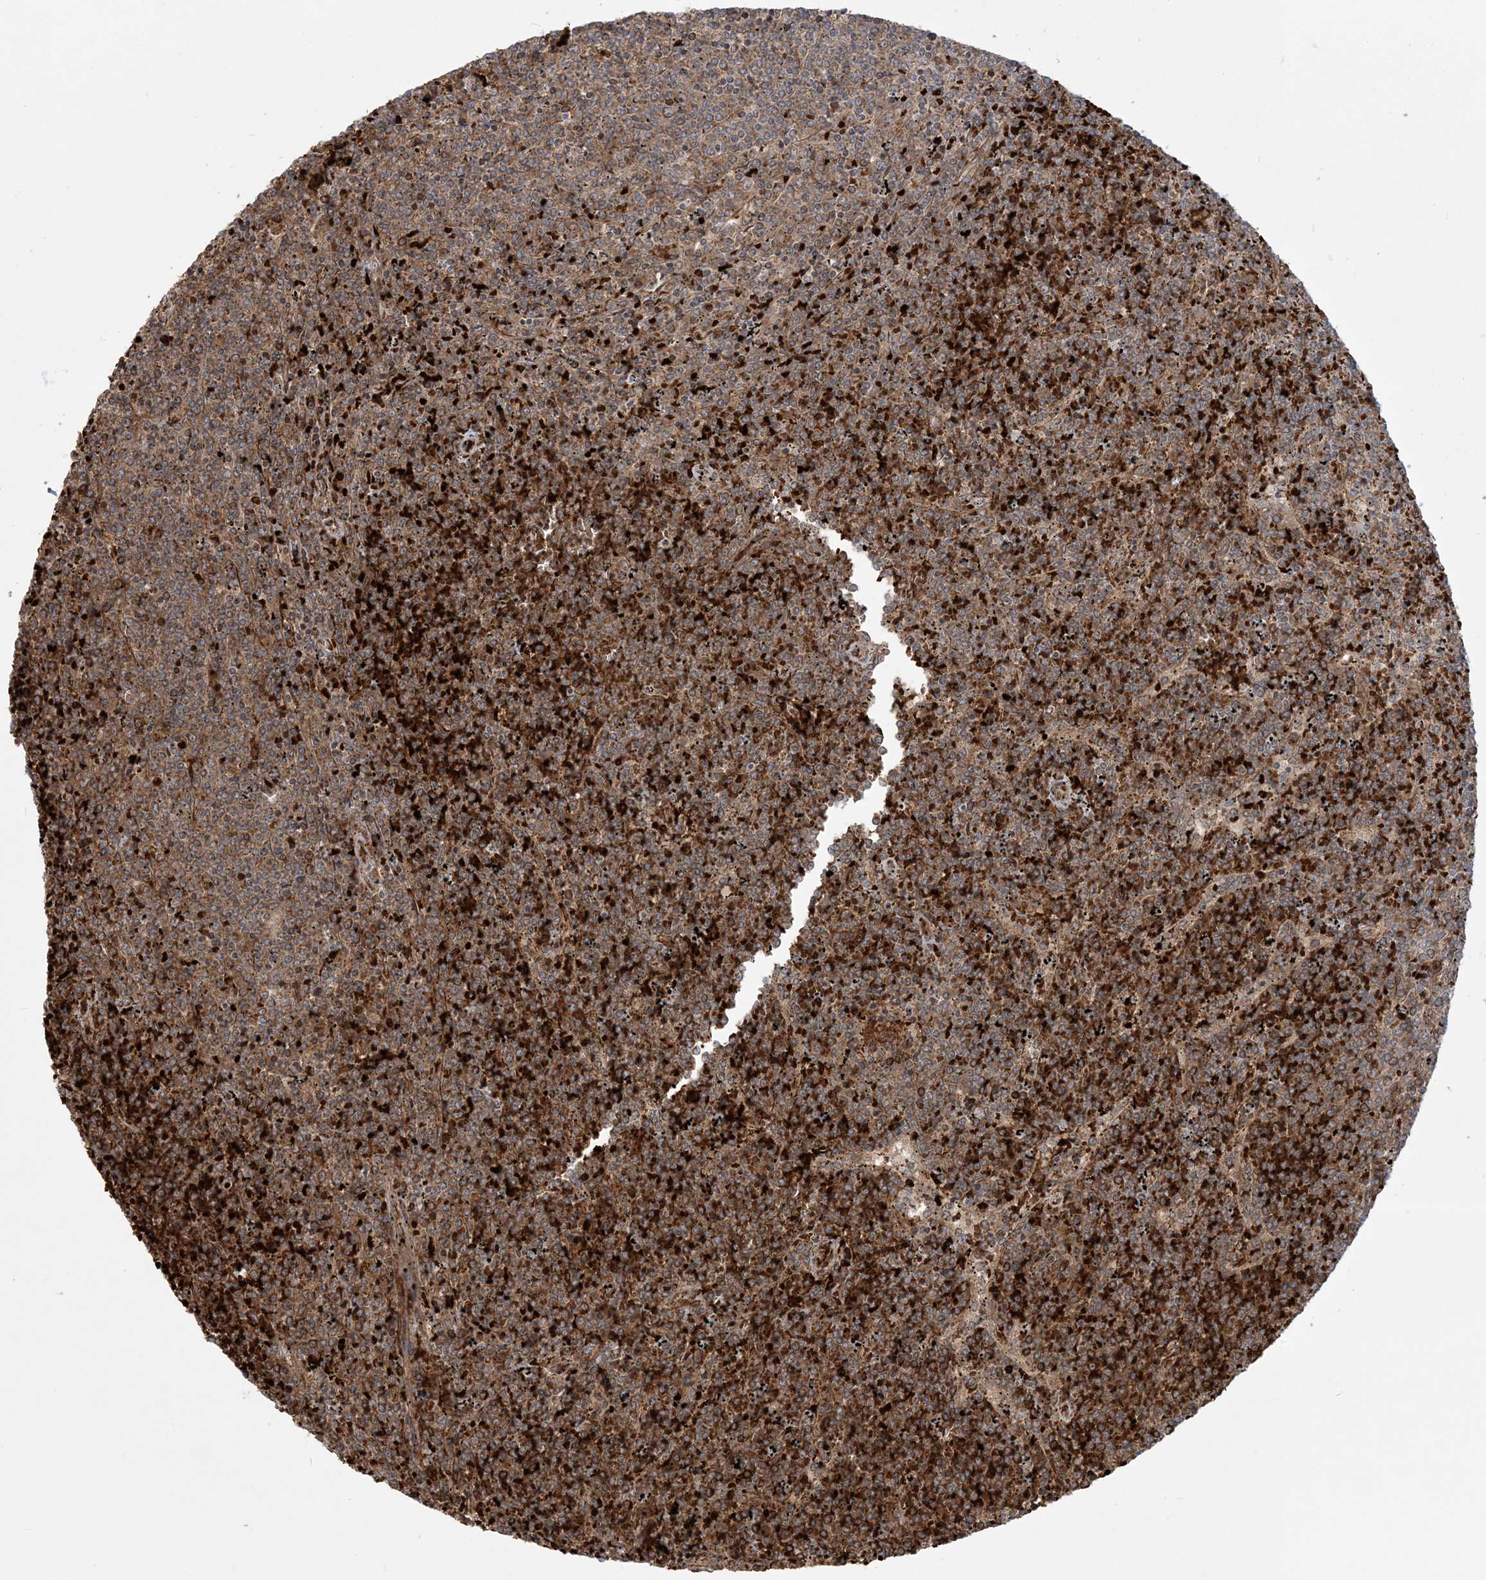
{"staining": {"intensity": "moderate", "quantity": ">75%", "location": "cytoplasmic/membranous"}, "tissue": "lymphoma", "cell_type": "Tumor cells", "image_type": "cancer", "snomed": [{"axis": "morphology", "description": "Malignant lymphoma, non-Hodgkin's type, Low grade"}, {"axis": "topography", "description": "Spleen"}], "caption": "DAB (3,3'-diaminobenzidine) immunohistochemical staining of human malignant lymphoma, non-Hodgkin's type (low-grade) demonstrates moderate cytoplasmic/membranous protein staining in approximately >75% of tumor cells.", "gene": "ABCF3", "patient": {"sex": "female", "age": 19}}